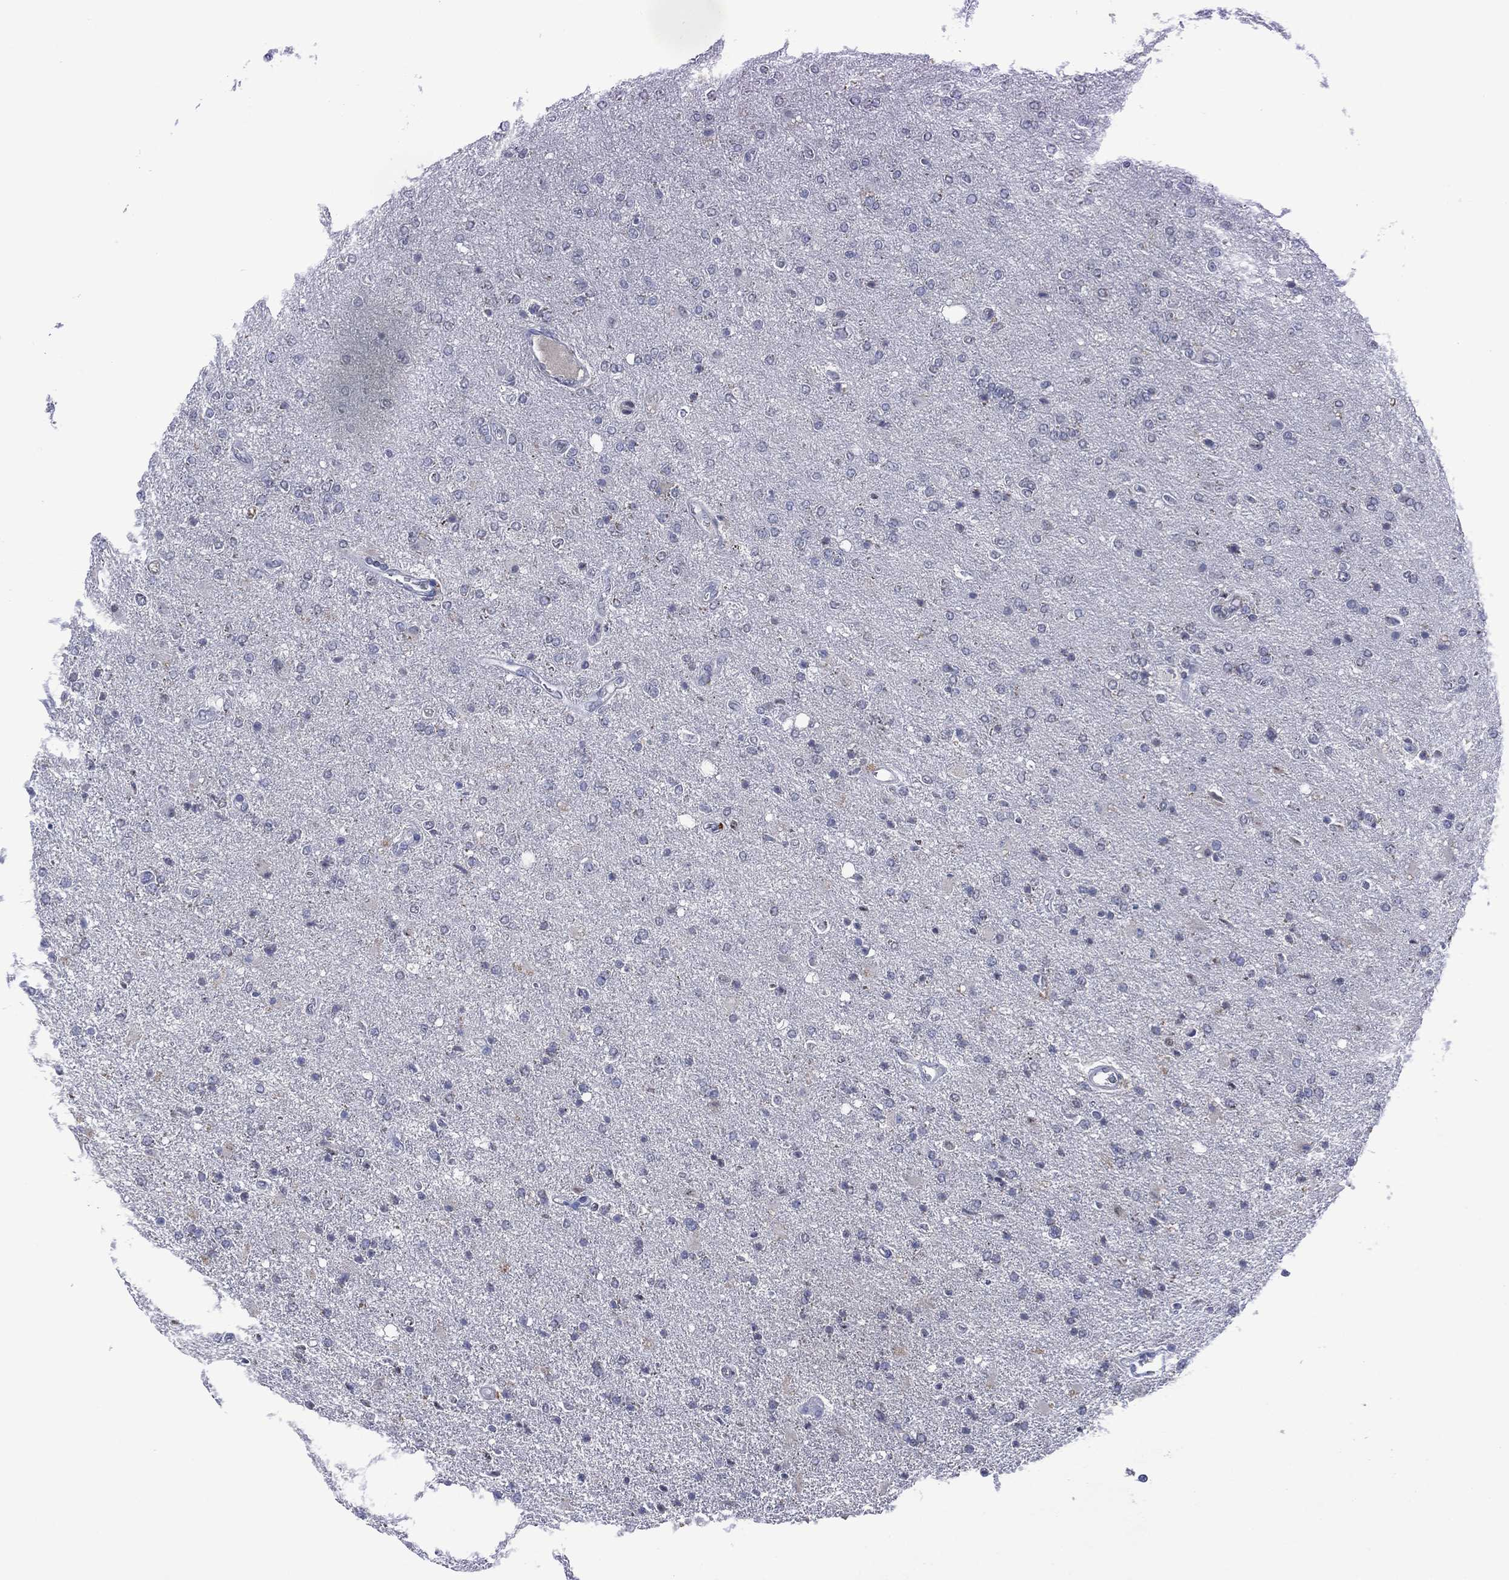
{"staining": {"intensity": "negative", "quantity": "none", "location": "none"}, "tissue": "glioma", "cell_type": "Tumor cells", "image_type": "cancer", "snomed": [{"axis": "morphology", "description": "Glioma, malignant, High grade"}, {"axis": "topography", "description": "Cerebral cortex"}], "caption": "Protein analysis of glioma reveals no significant staining in tumor cells.", "gene": "ASB10", "patient": {"sex": "male", "age": 70}}